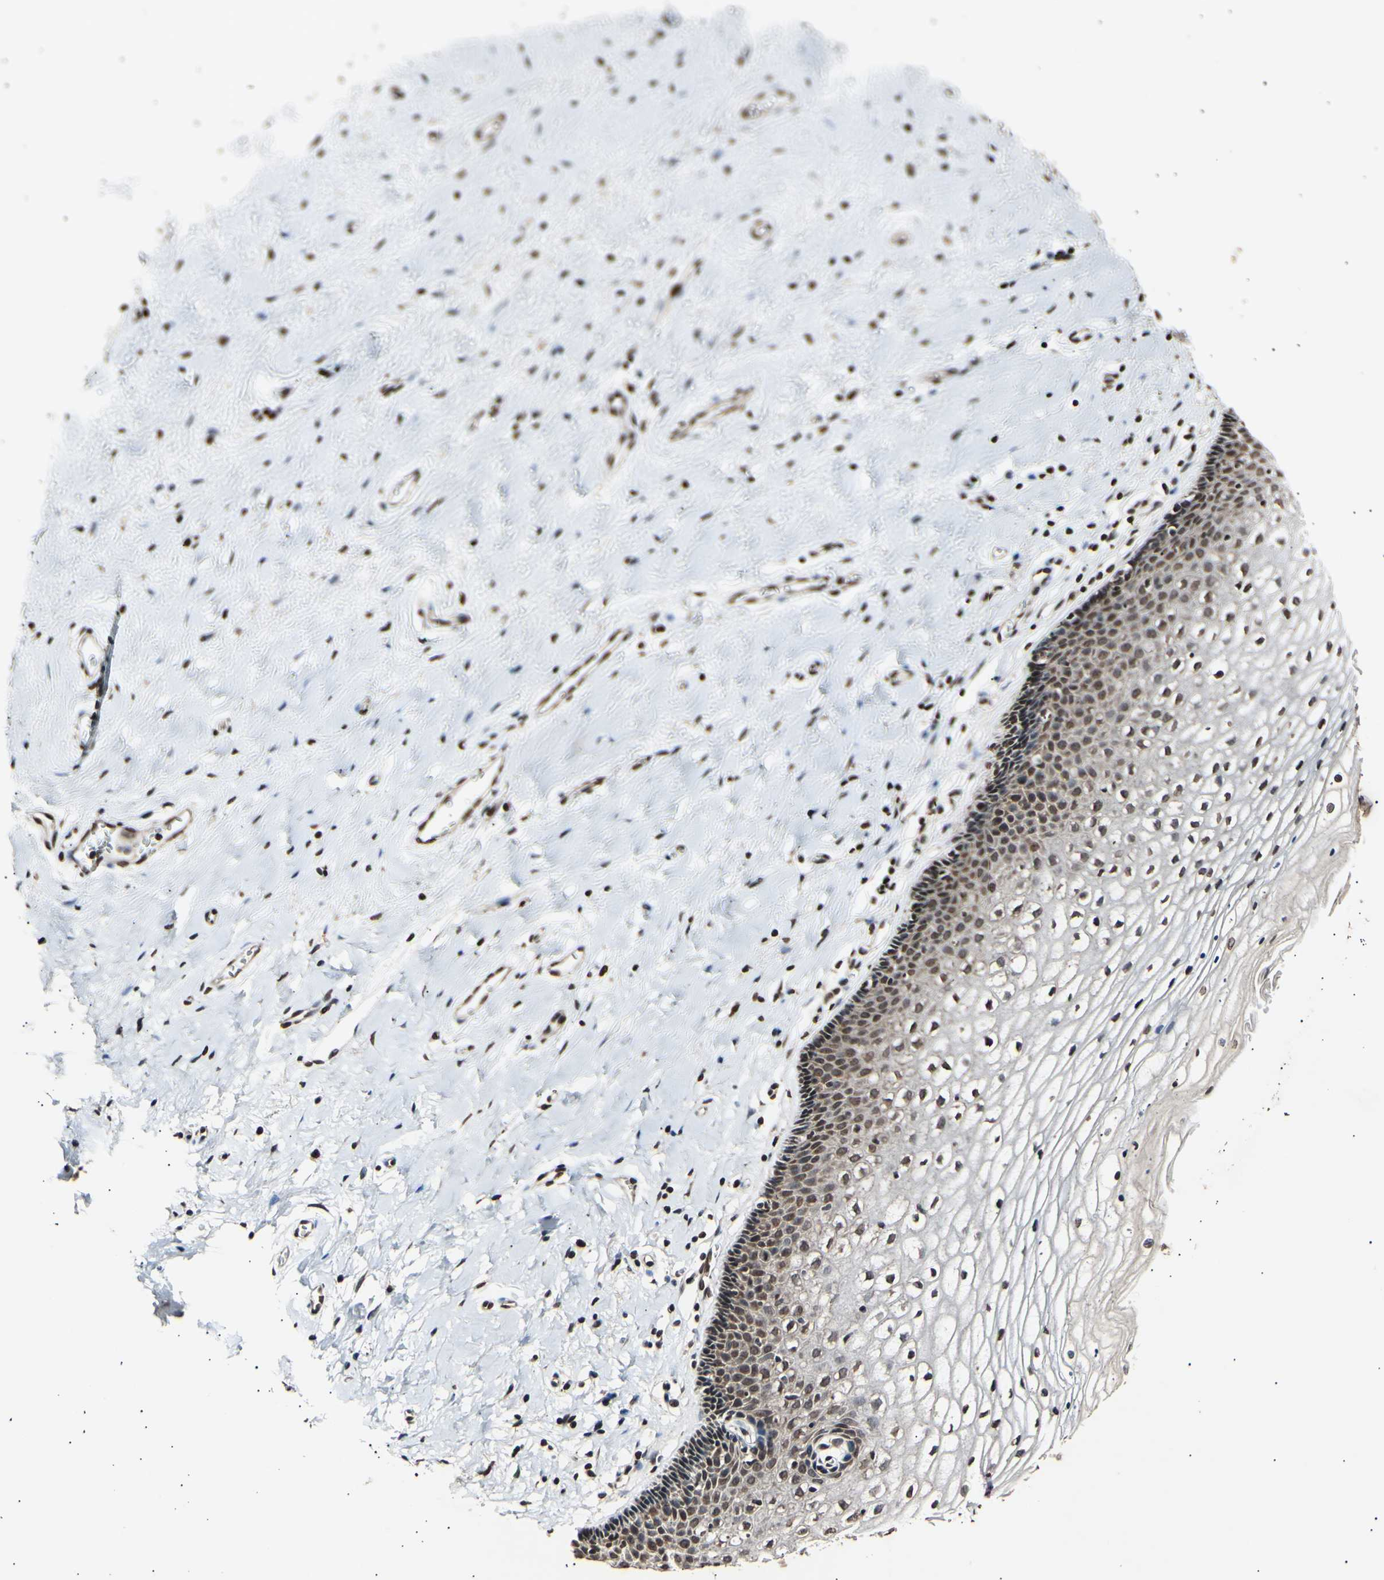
{"staining": {"intensity": "moderate", "quantity": ">75%", "location": "cytoplasmic/membranous,nuclear"}, "tissue": "vagina", "cell_type": "Squamous epithelial cells", "image_type": "normal", "snomed": [{"axis": "morphology", "description": "Normal tissue, NOS"}, {"axis": "topography", "description": "Soft tissue"}, {"axis": "topography", "description": "Vagina"}], "caption": "Vagina stained with a brown dye displays moderate cytoplasmic/membranous,nuclear positive staining in approximately >75% of squamous epithelial cells.", "gene": "ANAPC7", "patient": {"sex": "female", "age": 61}}